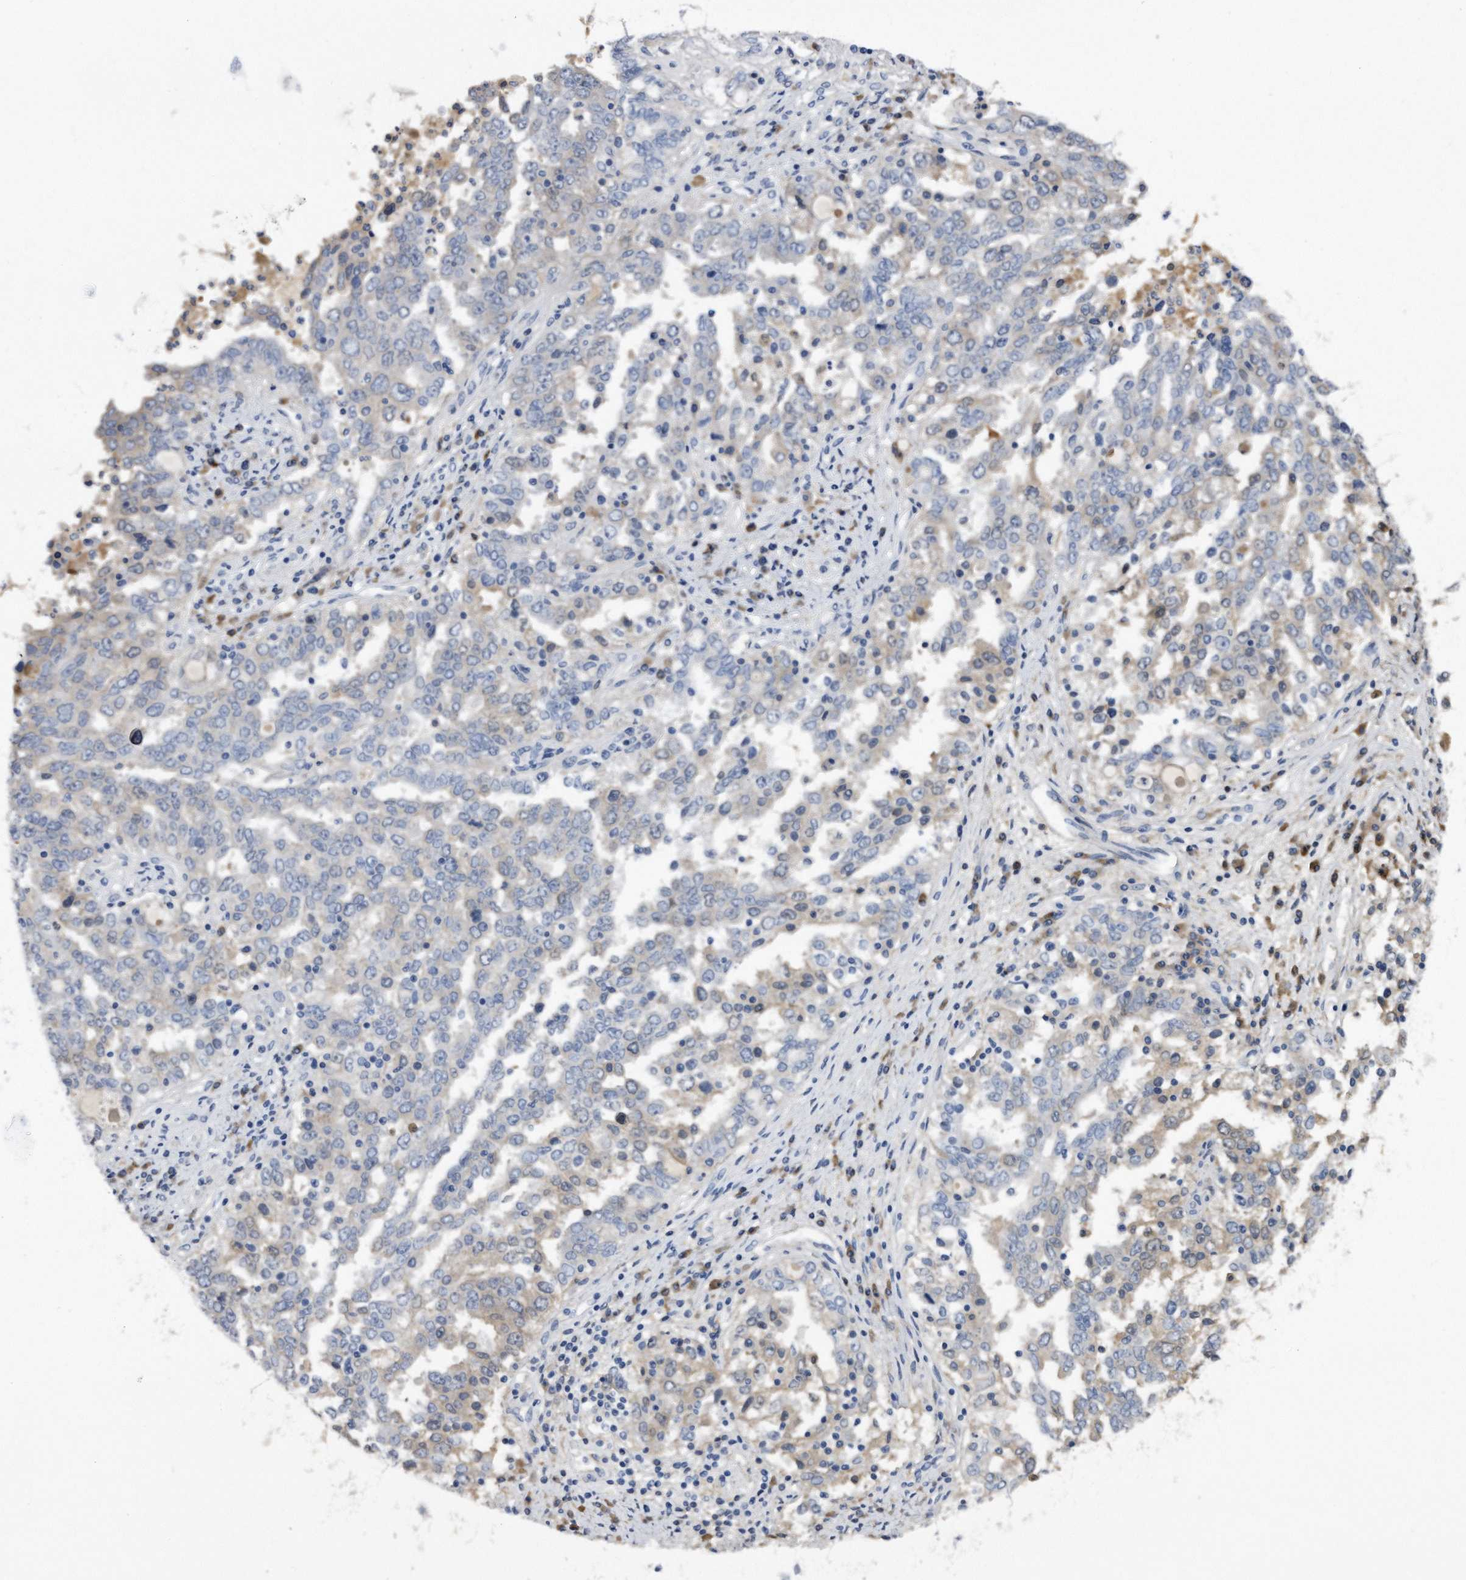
{"staining": {"intensity": "negative", "quantity": "none", "location": "none"}, "tissue": "ovarian cancer", "cell_type": "Tumor cells", "image_type": "cancer", "snomed": [{"axis": "morphology", "description": "Carcinoma, endometroid"}, {"axis": "topography", "description": "Ovary"}], "caption": "Immunohistochemical staining of human ovarian cancer (endometroid carcinoma) shows no significant expression in tumor cells. (DAB (3,3'-diaminobenzidine) IHC, high magnification).", "gene": "ASNS", "patient": {"sex": "female", "age": 62}}